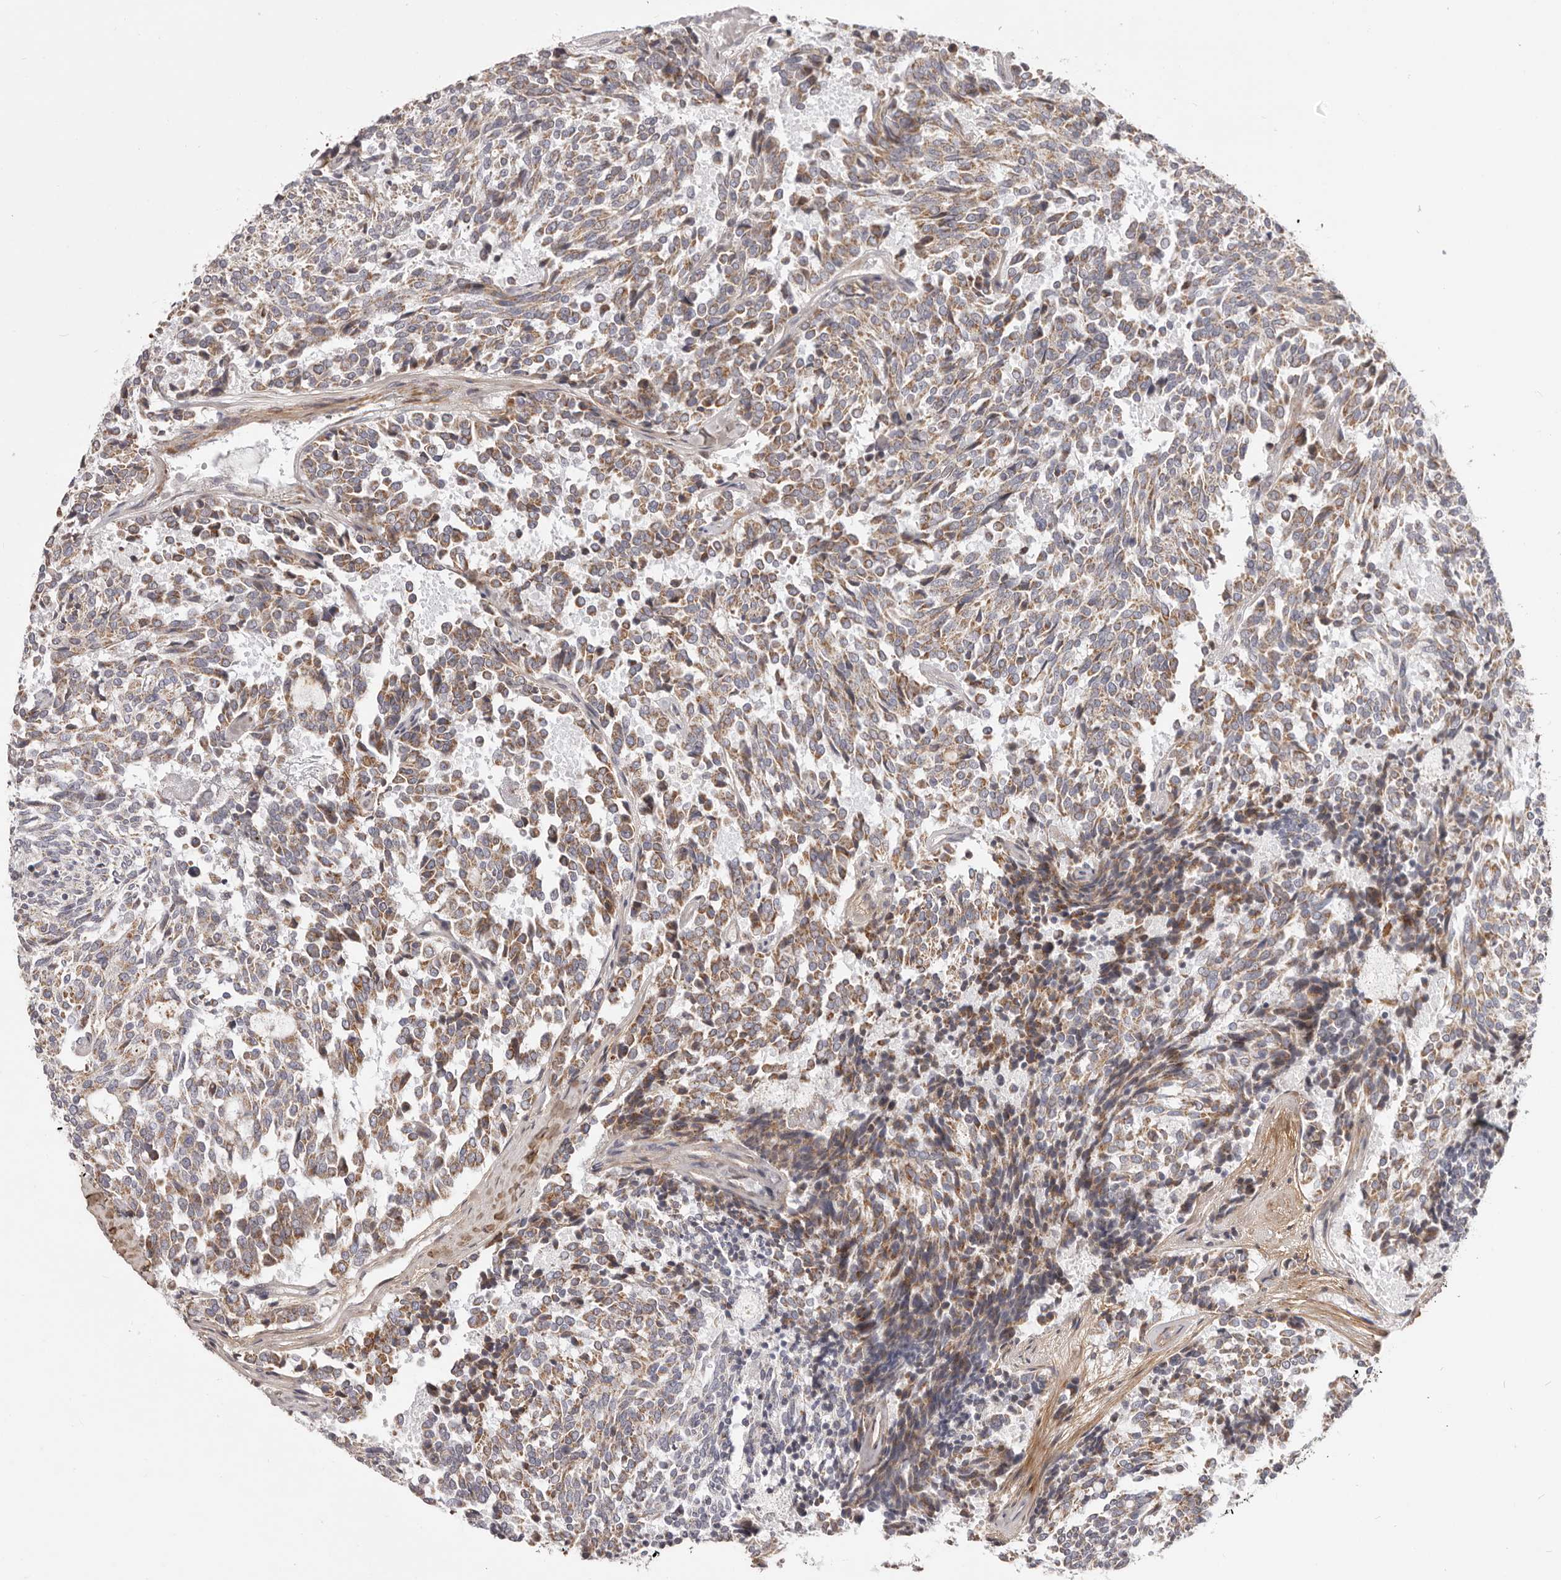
{"staining": {"intensity": "moderate", "quantity": "25%-75%", "location": "cytoplasmic/membranous"}, "tissue": "carcinoid", "cell_type": "Tumor cells", "image_type": "cancer", "snomed": [{"axis": "morphology", "description": "Carcinoid, malignant, NOS"}, {"axis": "topography", "description": "Pancreas"}], "caption": "Carcinoid (malignant) stained with immunohistochemistry displays moderate cytoplasmic/membranous expression in about 25%-75% of tumor cells. The protein is stained brown, and the nuclei are stained in blue (DAB (3,3'-diaminobenzidine) IHC with brightfield microscopy, high magnification).", "gene": "MRPS10", "patient": {"sex": "female", "age": 54}}